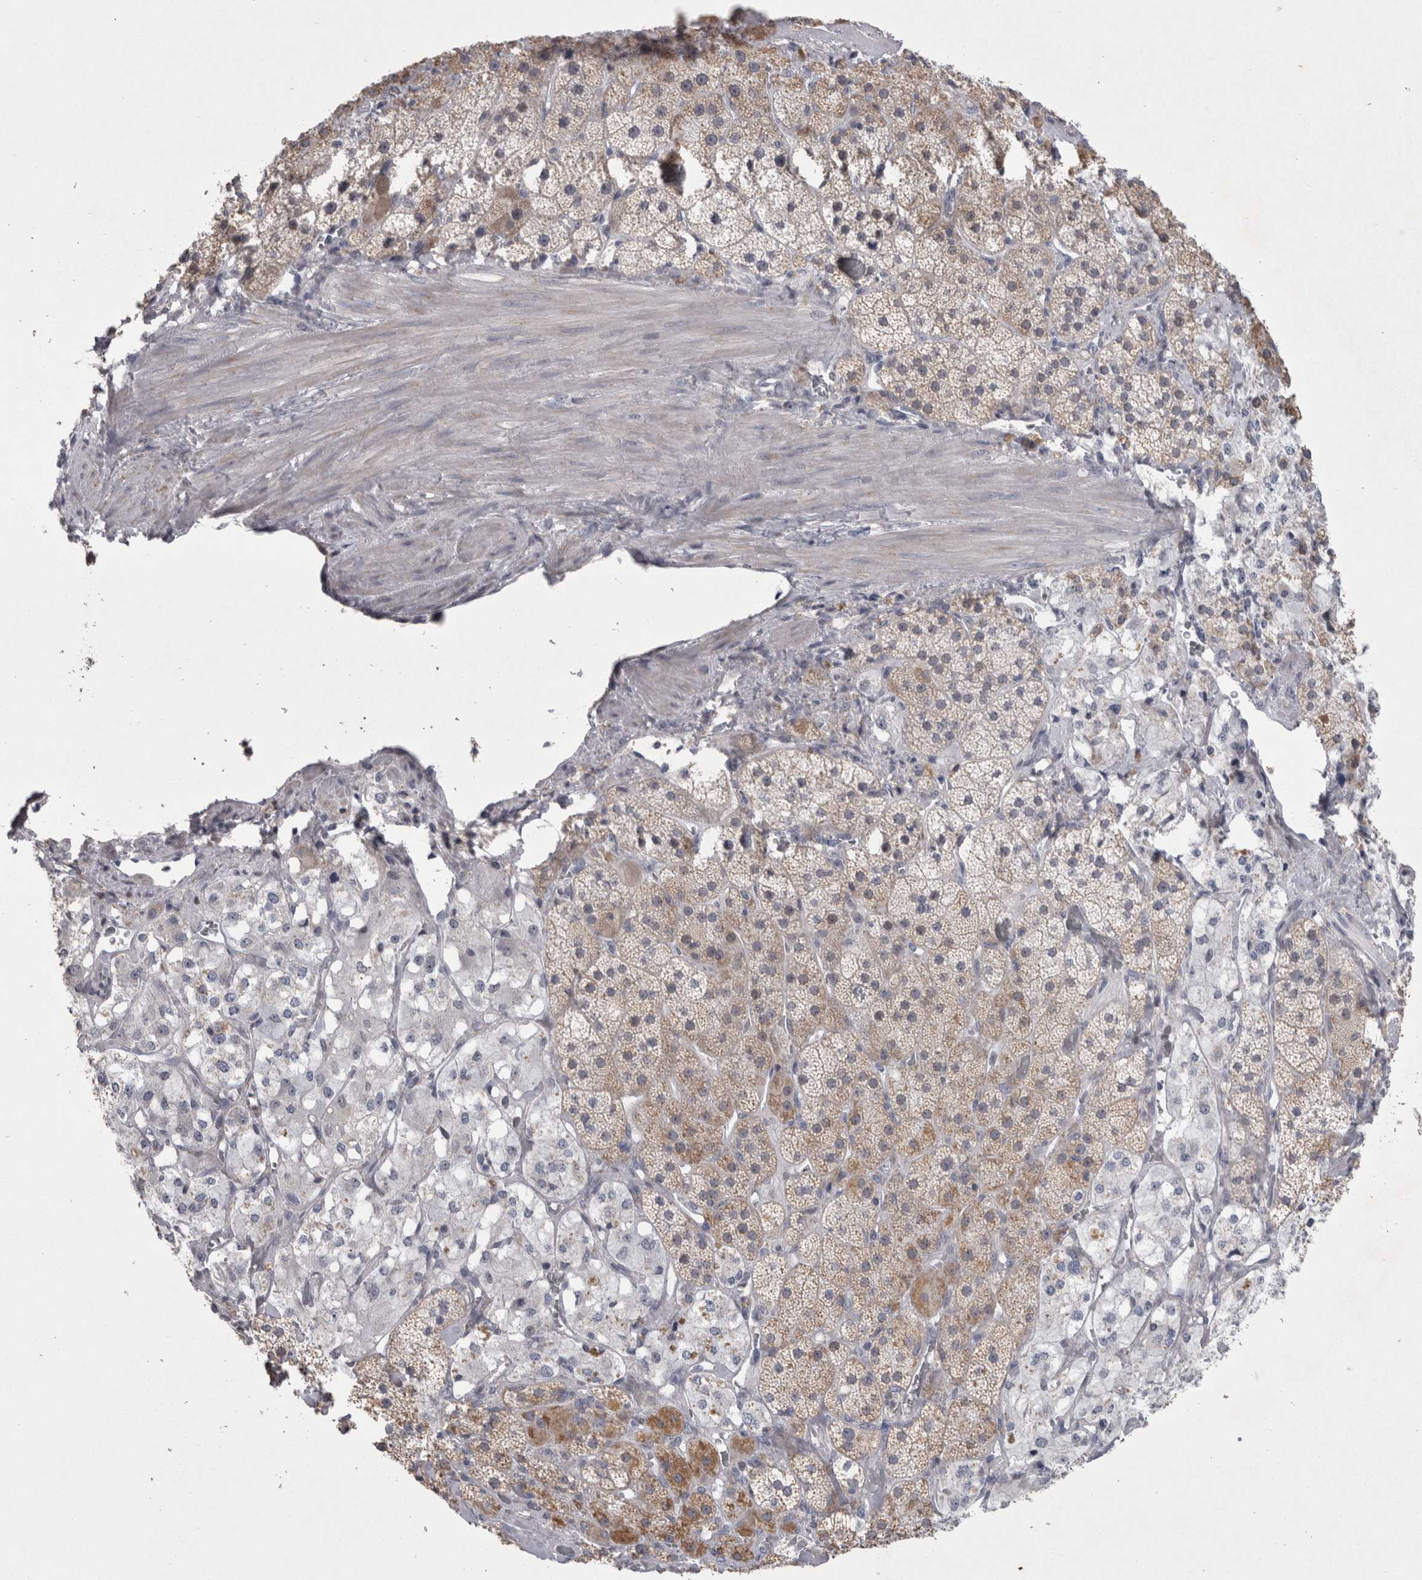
{"staining": {"intensity": "moderate", "quantity": "<25%", "location": "cytoplasmic/membranous"}, "tissue": "adrenal gland", "cell_type": "Glandular cells", "image_type": "normal", "snomed": [{"axis": "morphology", "description": "Normal tissue, NOS"}, {"axis": "topography", "description": "Adrenal gland"}], "caption": "Adrenal gland was stained to show a protein in brown. There is low levels of moderate cytoplasmic/membranous expression in approximately <25% of glandular cells. (DAB = brown stain, brightfield microscopy at high magnification).", "gene": "AGMAT", "patient": {"sex": "male", "age": 57}}